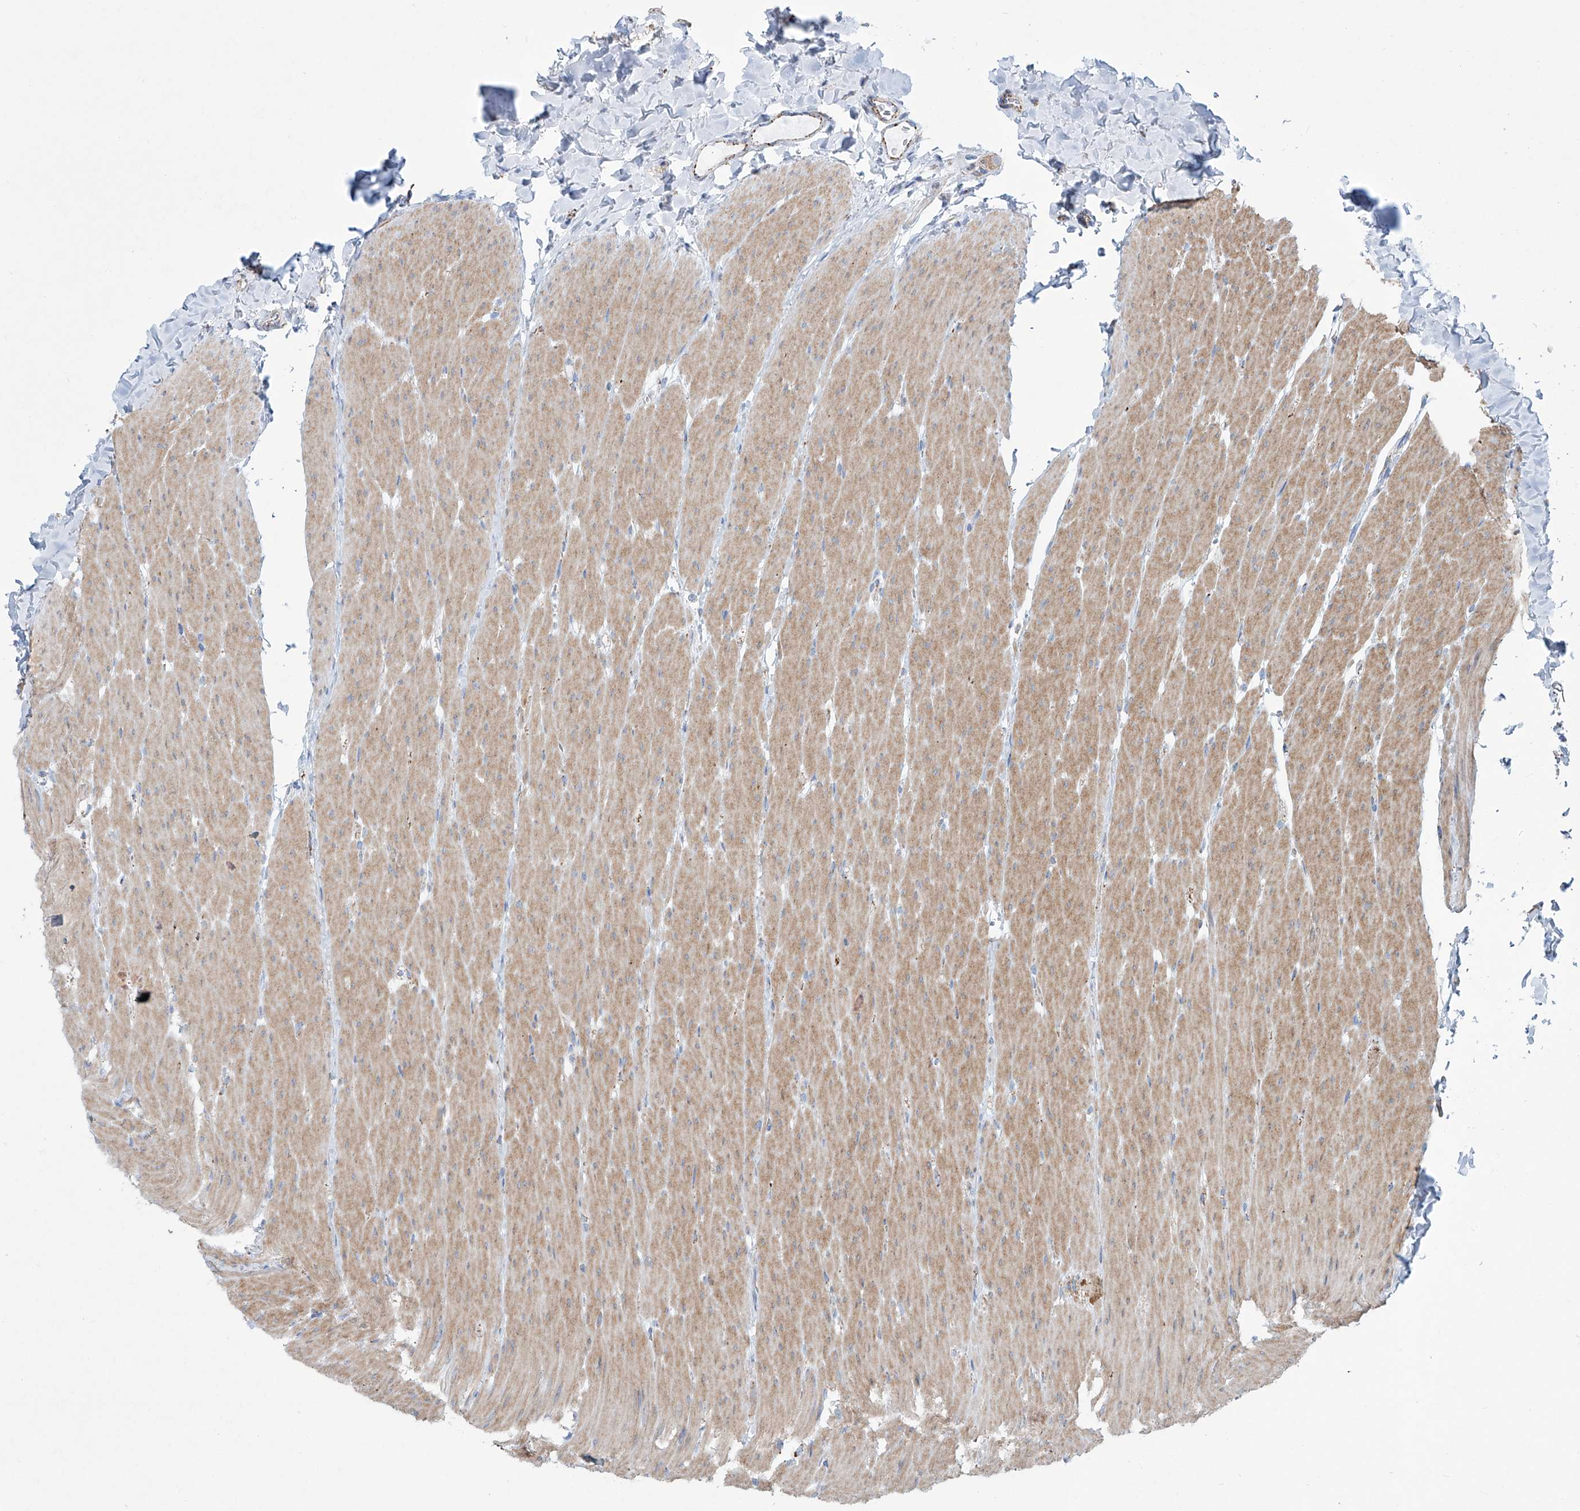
{"staining": {"intensity": "moderate", "quantity": ">75%", "location": "cytoplasmic/membranous"}, "tissue": "colon", "cell_type": "Endothelial cells", "image_type": "normal", "snomed": [{"axis": "morphology", "description": "Normal tissue, NOS"}, {"axis": "topography", "description": "Colon"}], "caption": "High-magnification brightfield microscopy of benign colon stained with DAB (3,3'-diaminobenzidine) (brown) and counterstained with hematoxylin (blue). endothelial cells exhibit moderate cytoplasmic/membranous staining is appreciated in approximately>75% of cells.", "gene": "ALDH6A1", "patient": {"sex": "female", "age": 62}}